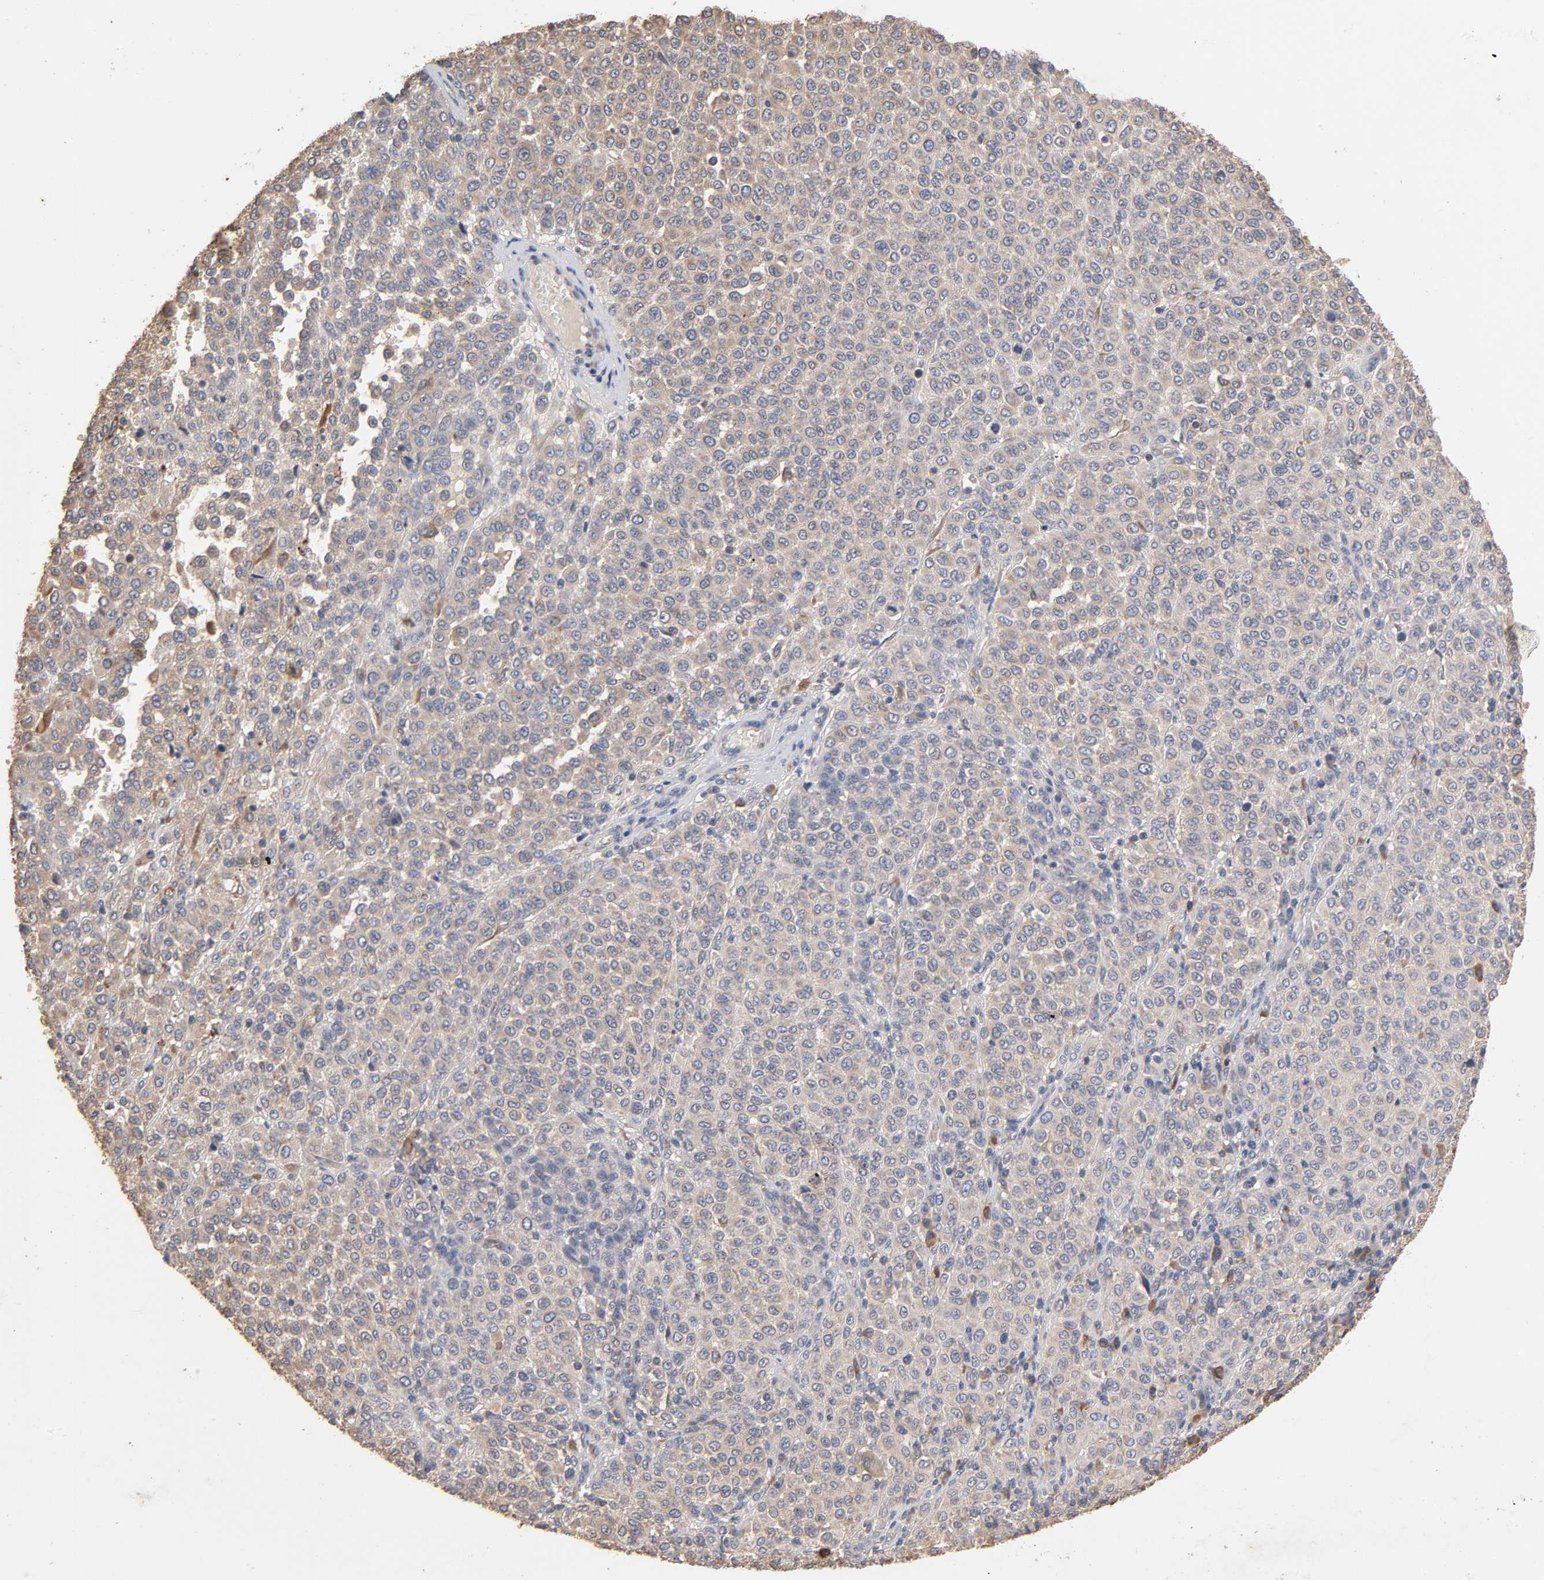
{"staining": {"intensity": "weak", "quantity": "25%-75%", "location": "cytoplasmic/membranous"}, "tissue": "melanoma", "cell_type": "Tumor cells", "image_type": "cancer", "snomed": [{"axis": "morphology", "description": "Malignant melanoma, Metastatic site"}, {"axis": "topography", "description": "Pancreas"}], "caption": "Immunohistochemical staining of human malignant melanoma (metastatic site) demonstrates low levels of weak cytoplasmic/membranous staining in about 25%-75% of tumor cells.", "gene": "EIF4G2", "patient": {"sex": "female", "age": 30}}